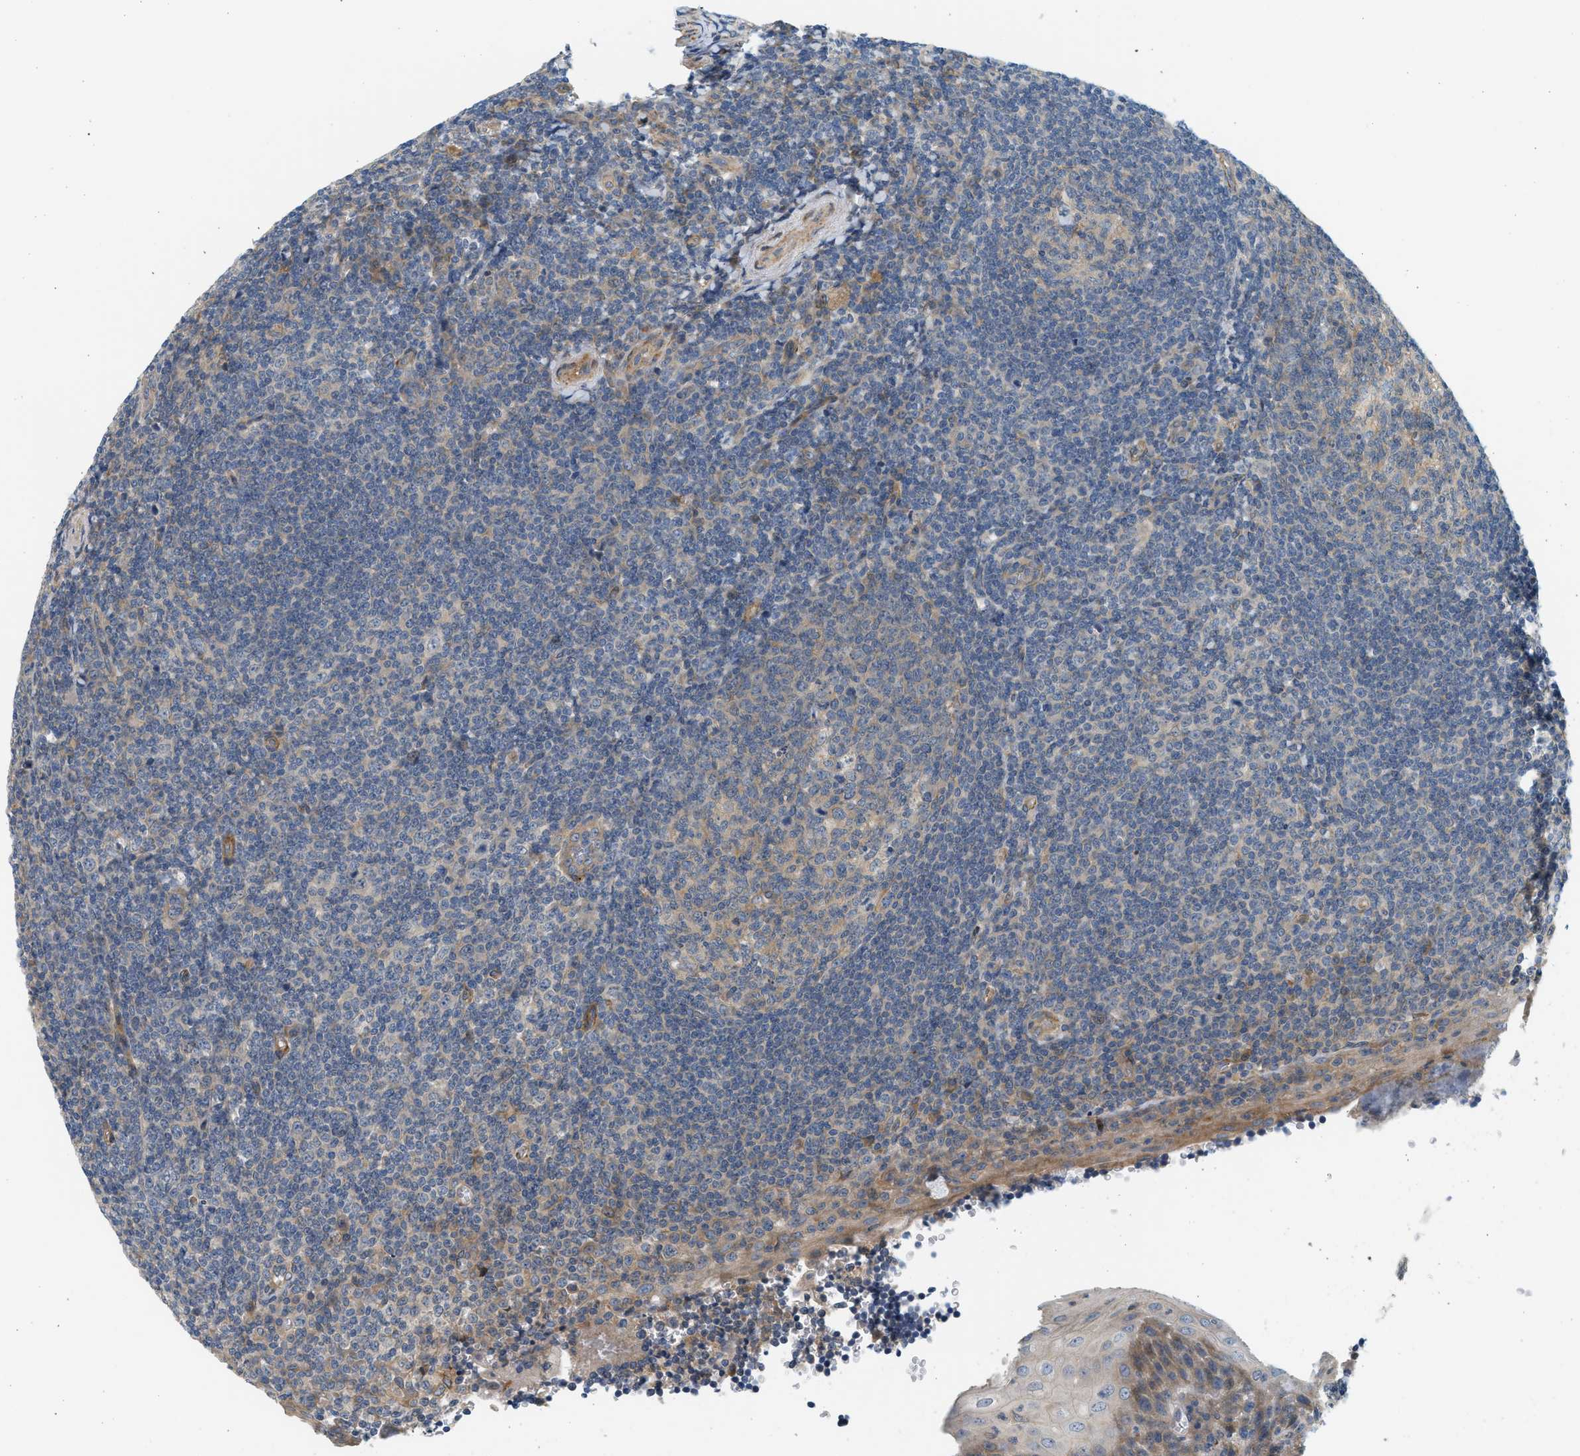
{"staining": {"intensity": "weak", "quantity": "25%-75%", "location": "cytoplasmic/membranous"}, "tissue": "tonsil", "cell_type": "Germinal center cells", "image_type": "normal", "snomed": [{"axis": "morphology", "description": "Normal tissue, NOS"}, {"axis": "topography", "description": "Tonsil"}], "caption": "Approximately 25%-75% of germinal center cells in unremarkable human tonsil exhibit weak cytoplasmic/membranous protein expression as visualized by brown immunohistochemical staining.", "gene": "KDELR2", "patient": {"sex": "male", "age": 37}}